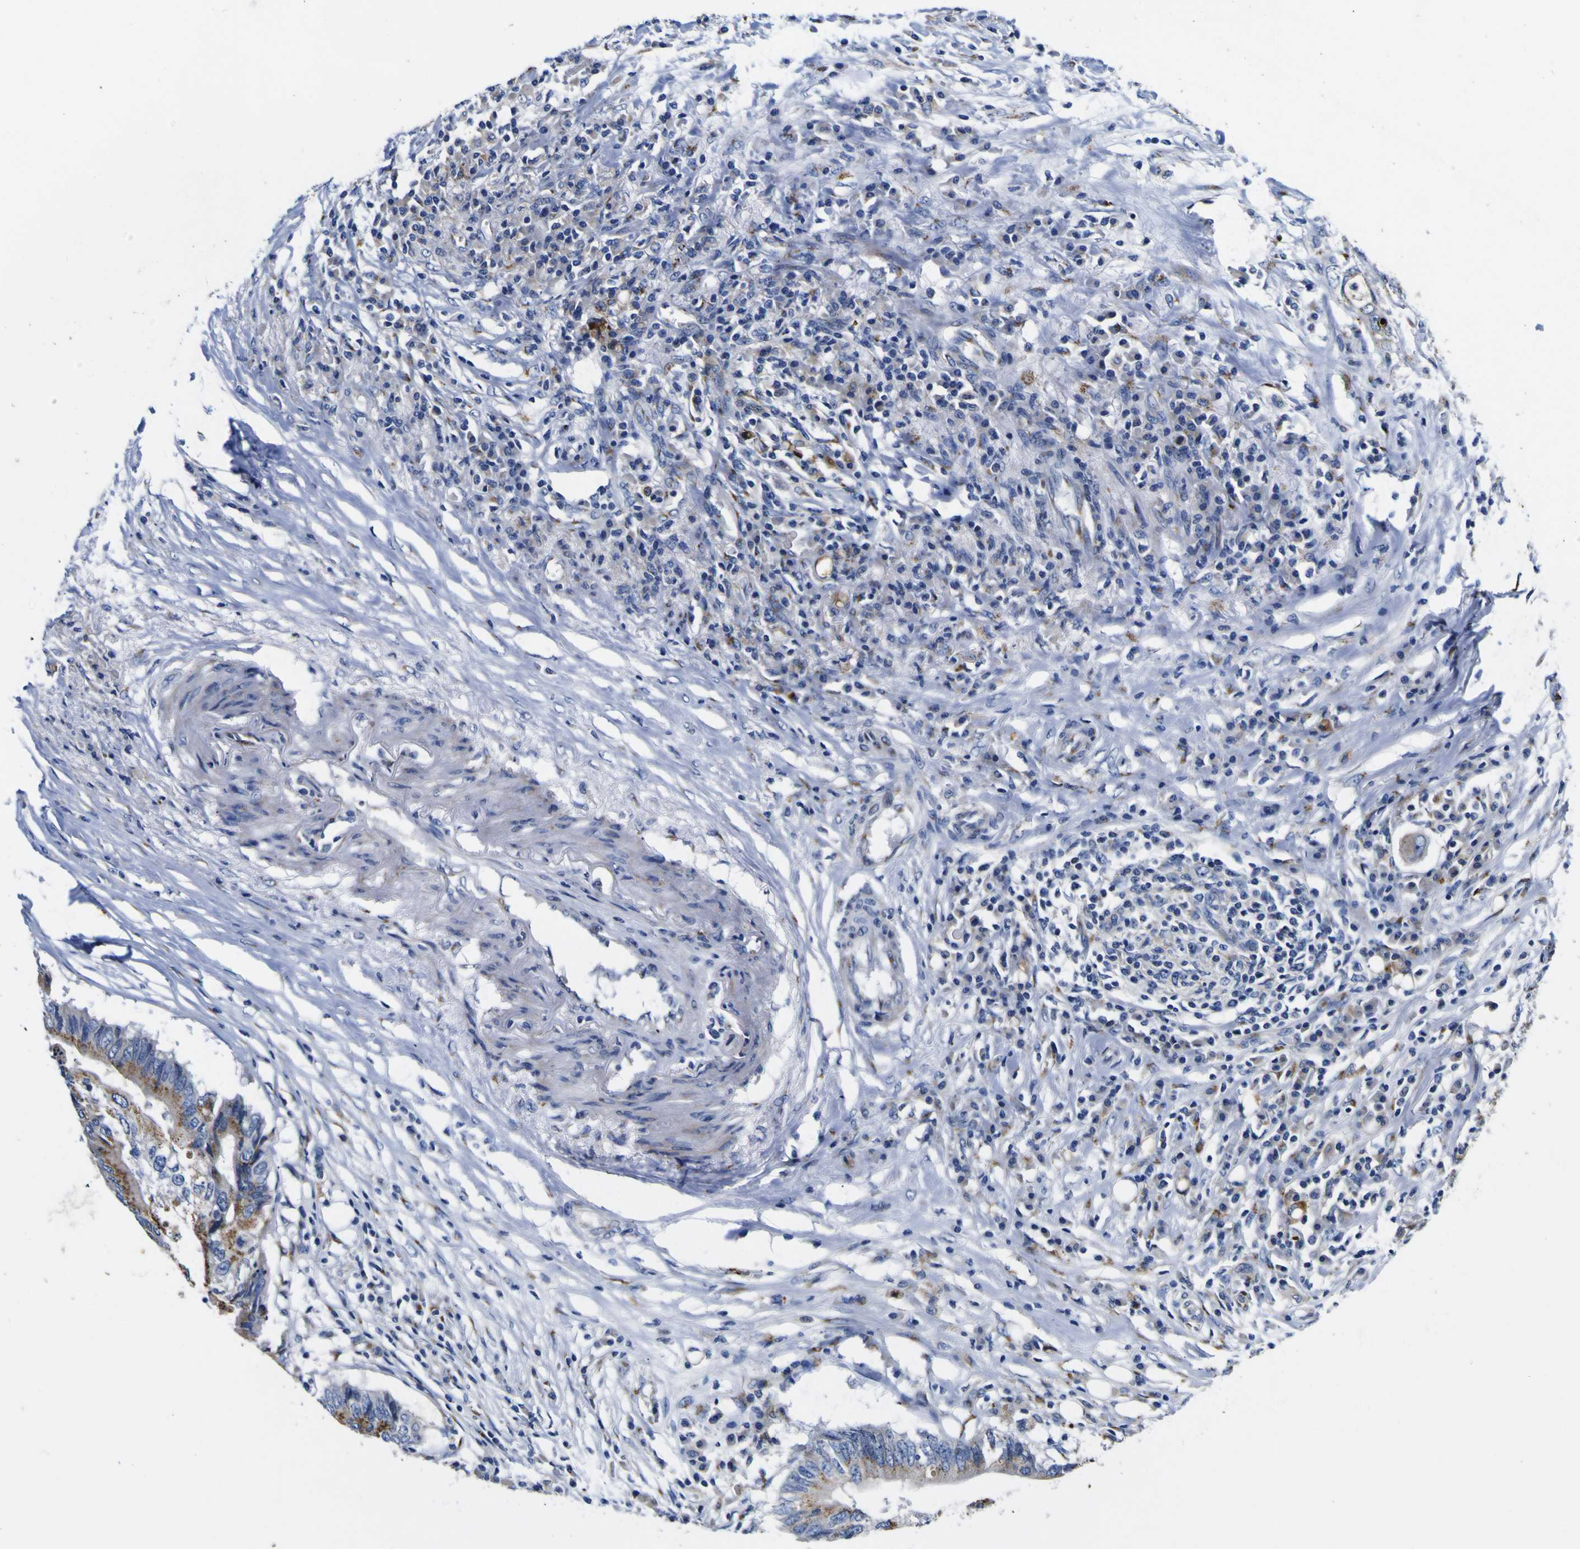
{"staining": {"intensity": "strong", "quantity": ">75%", "location": "cytoplasmic/membranous"}, "tissue": "colorectal cancer", "cell_type": "Tumor cells", "image_type": "cancer", "snomed": [{"axis": "morphology", "description": "Adenocarcinoma, NOS"}, {"axis": "topography", "description": "Colon"}], "caption": "Adenocarcinoma (colorectal) stained for a protein shows strong cytoplasmic/membranous positivity in tumor cells.", "gene": "COA1", "patient": {"sex": "male", "age": 71}}